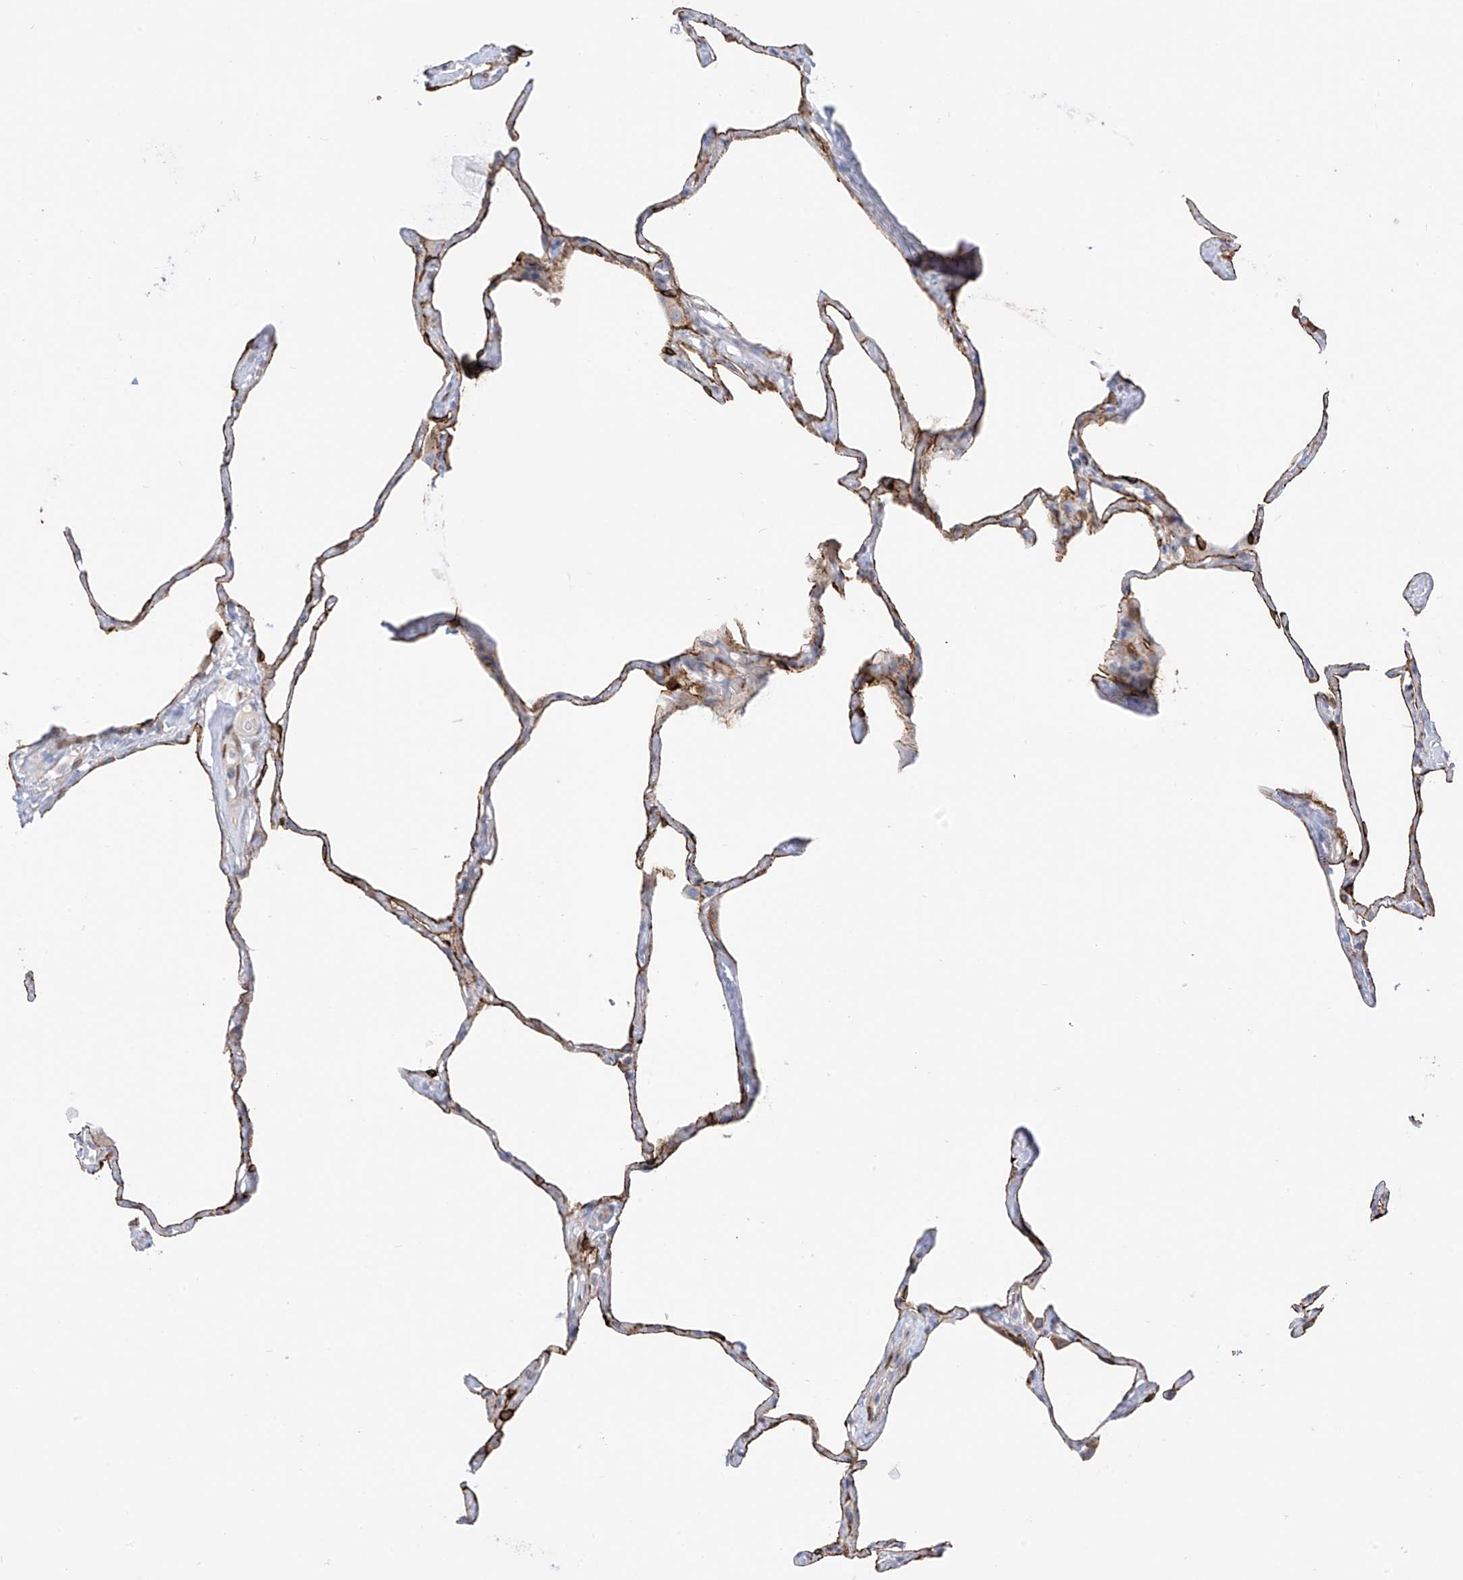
{"staining": {"intensity": "moderate", "quantity": ">75%", "location": "cytoplasmic/membranous"}, "tissue": "lung", "cell_type": "Alveolar cells", "image_type": "normal", "snomed": [{"axis": "morphology", "description": "Normal tissue, NOS"}, {"axis": "topography", "description": "Lung"}], "caption": "A brown stain shows moderate cytoplasmic/membranous positivity of a protein in alveolar cells of normal lung.", "gene": "PCYOX1", "patient": {"sex": "male", "age": 65}}